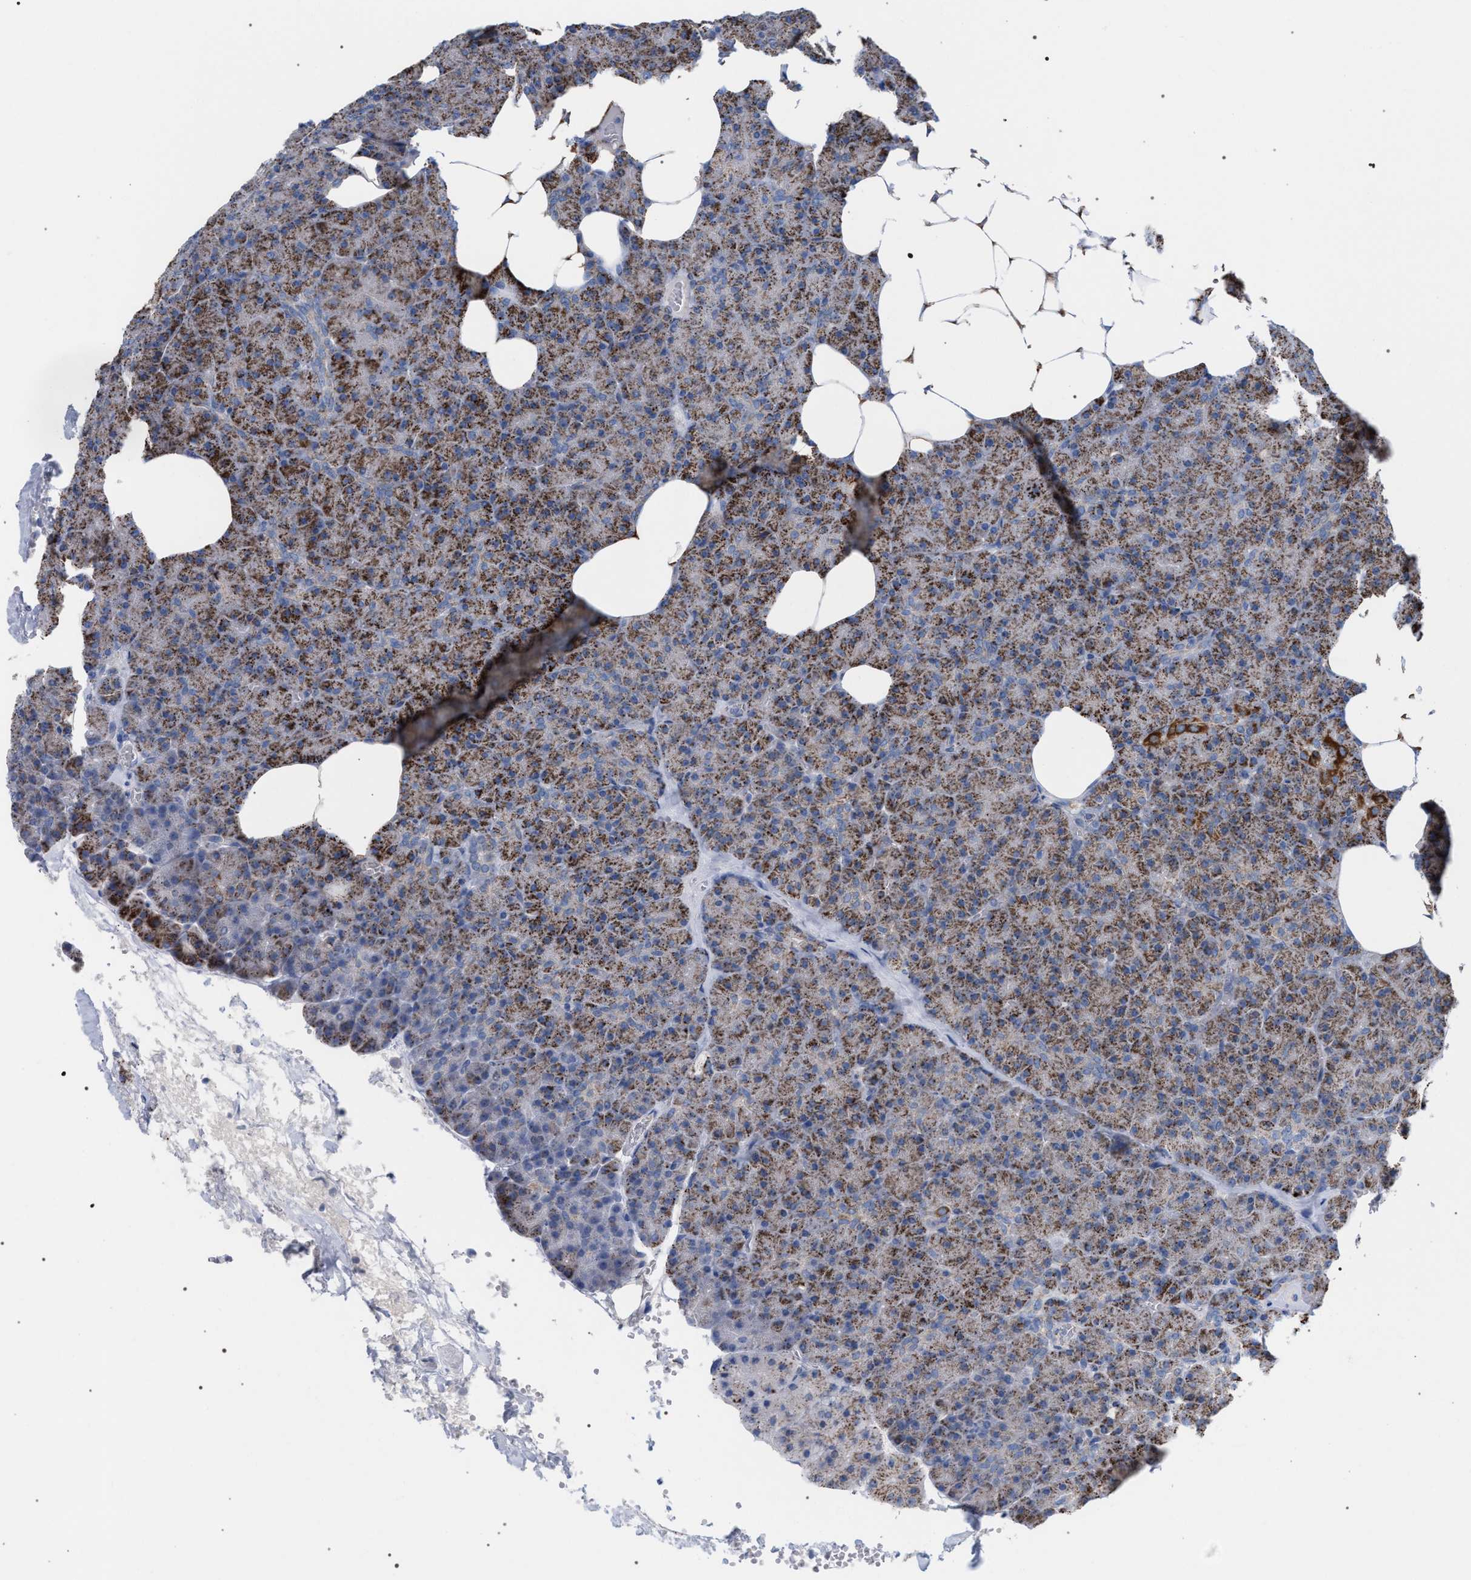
{"staining": {"intensity": "strong", "quantity": ">75%", "location": "cytoplasmic/membranous"}, "tissue": "pancreas", "cell_type": "Exocrine glandular cells", "image_type": "normal", "snomed": [{"axis": "morphology", "description": "Normal tissue, NOS"}, {"axis": "morphology", "description": "Carcinoid, malignant, NOS"}, {"axis": "topography", "description": "Pancreas"}], "caption": "Protein staining shows strong cytoplasmic/membranous positivity in about >75% of exocrine glandular cells in benign pancreas. Immunohistochemistry stains the protein of interest in brown and the nuclei are stained blue.", "gene": "ECI2", "patient": {"sex": "female", "age": 35}}